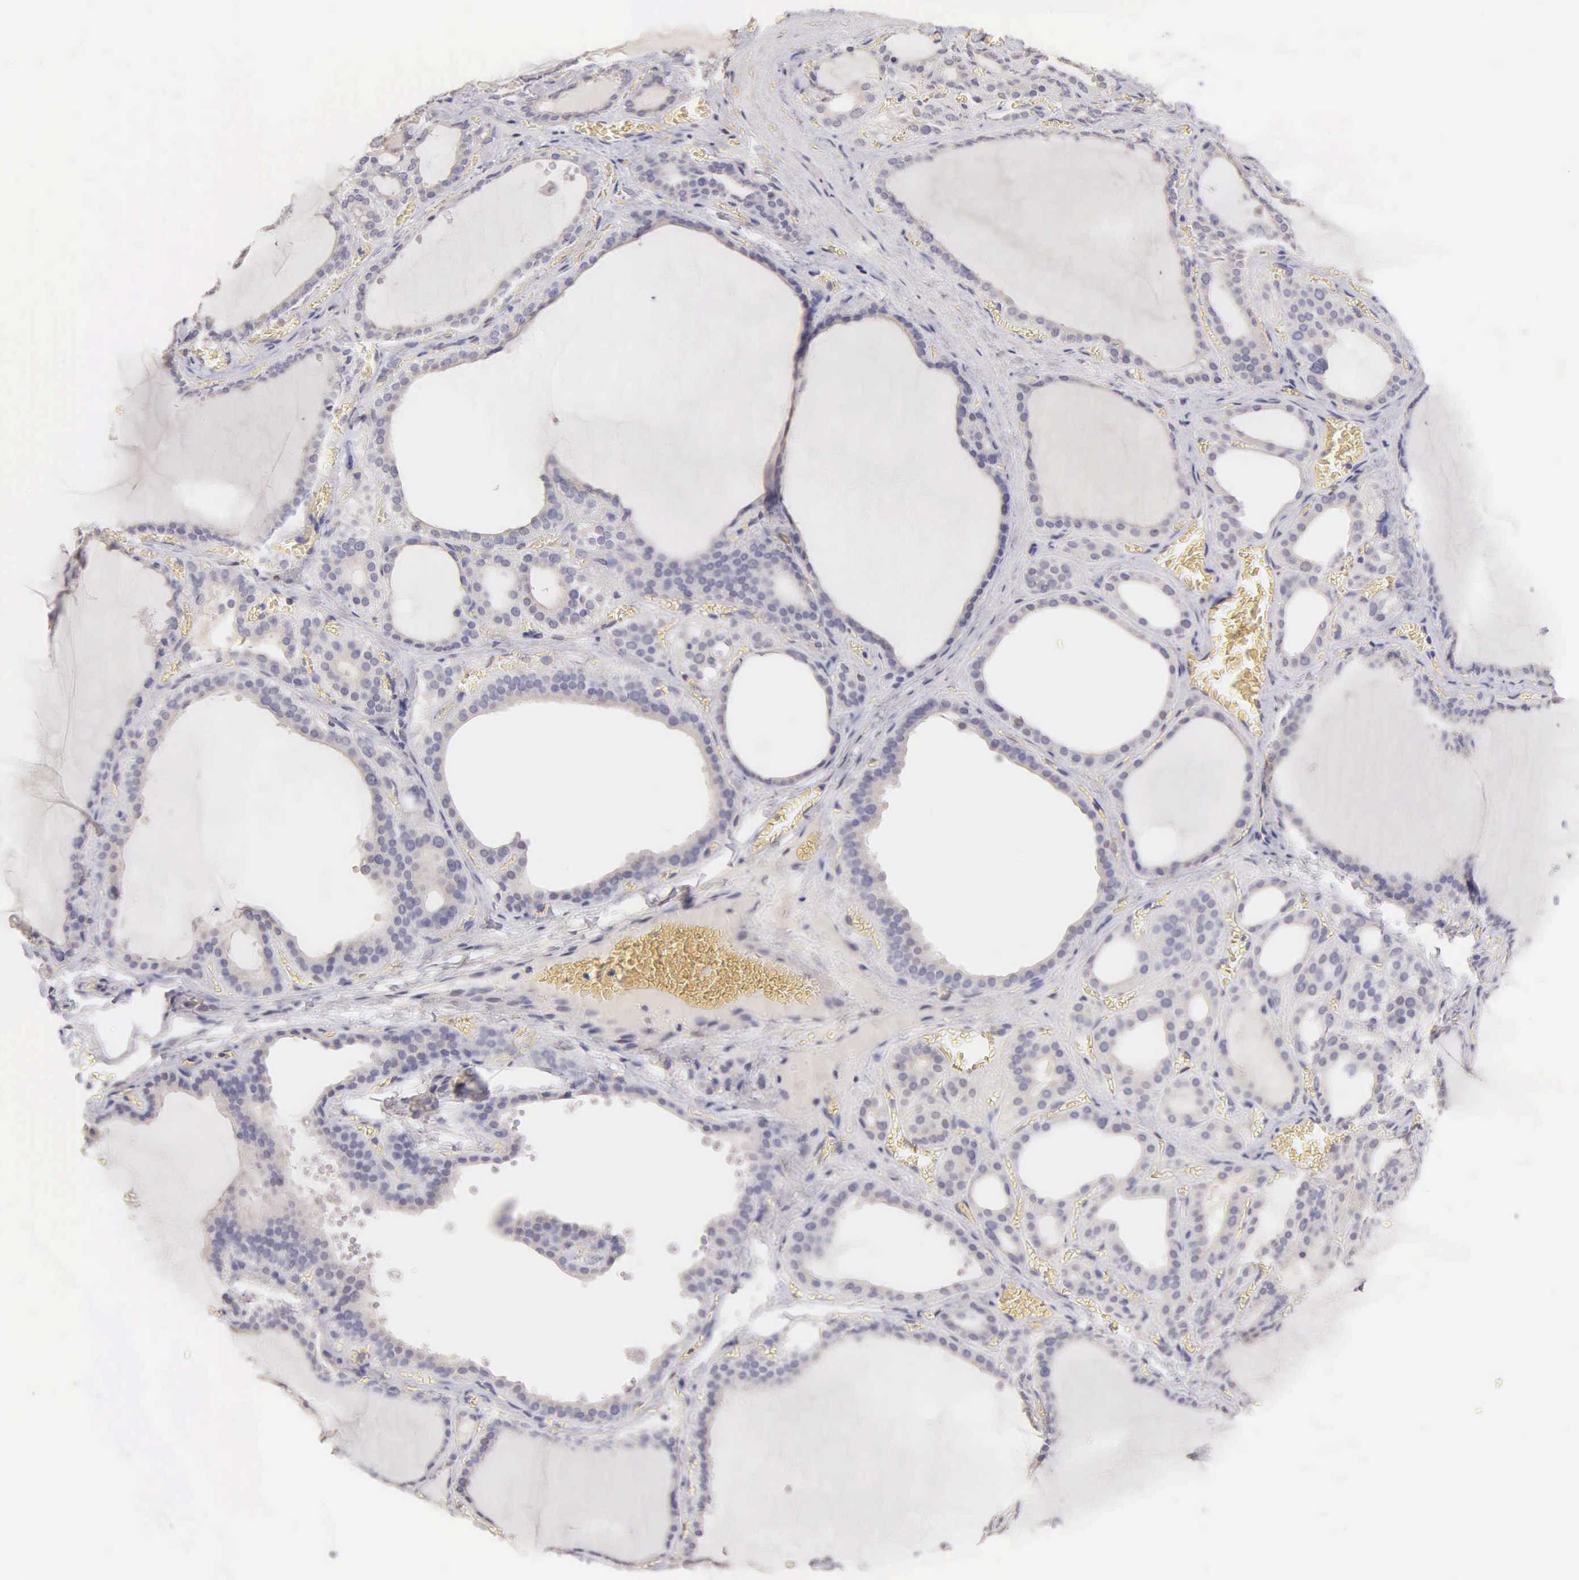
{"staining": {"intensity": "negative", "quantity": "none", "location": "none"}, "tissue": "thyroid gland", "cell_type": "Glandular cells", "image_type": "normal", "snomed": [{"axis": "morphology", "description": "Normal tissue, NOS"}, {"axis": "topography", "description": "Thyroid gland"}], "caption": "Immunohistochemistry (IHC) histopathology image of unremarkable thyroid gland: thyroid gland stained with DAB (3,3'-diaminobenzidine) exhibits no significant protein expression in glandular cells.", "gene": "ESR1", "patient": {"sex": "female", "age": 55}}